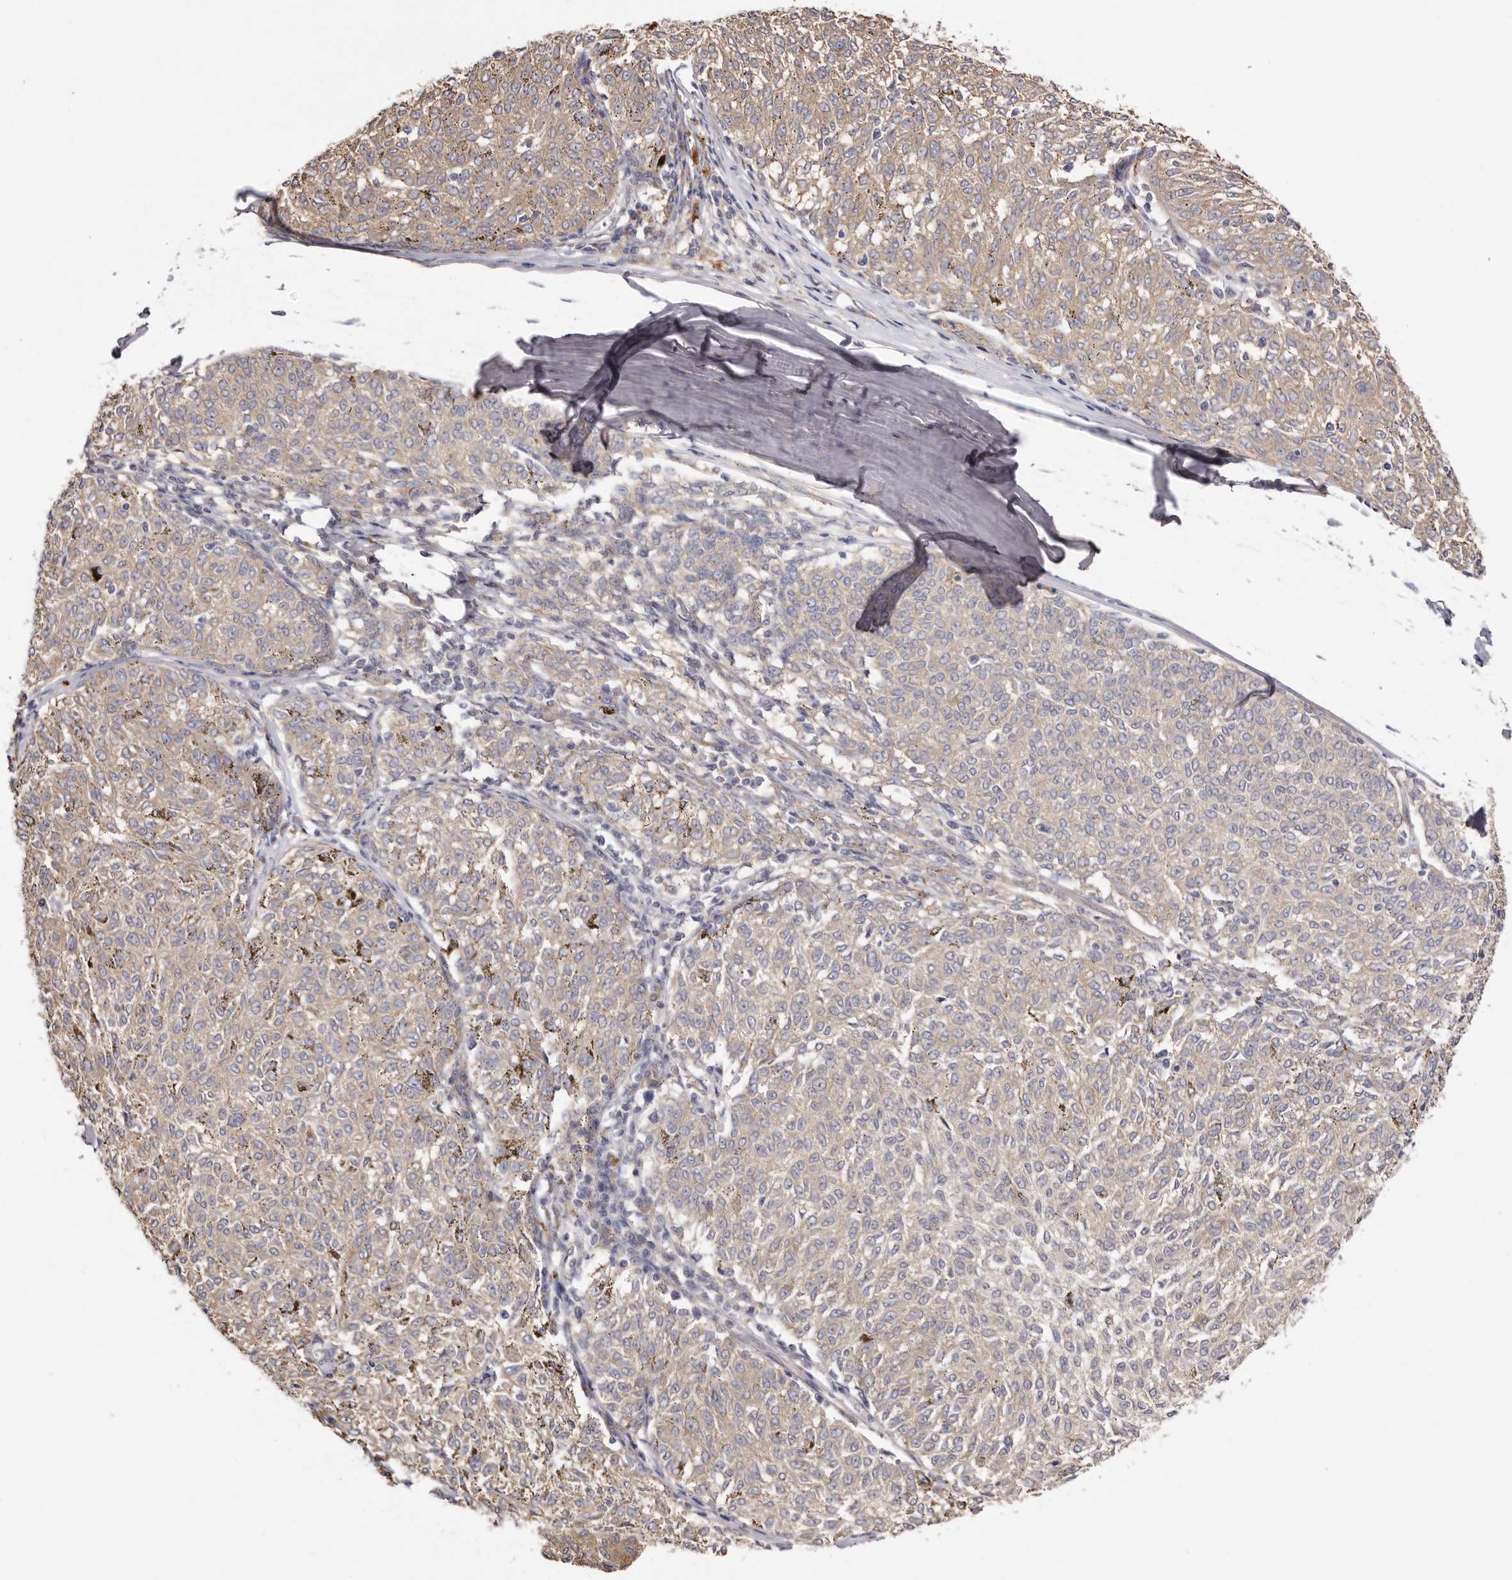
{"staining": {"intensity": "negative", "quantity": "none", "location": "none"}, "tissue": "melanoma", "cell_type": "Tumor cells", "image_type": "cancer", "snomed": [{"axis": "morphology", "description": "Malignant melanoma, NOS"}, {"axis": "topography", "description": "Skin"}], "caption": "Micrograph shows no protein positivity in tumor cells of malignant melanoma tissue. (Brightfield microscopy of DAB (3,3'-diaminobenzidine) immunohistochemistry (IHC) at high magnification).", "gene": "FAM167B", "patient": {"sex": "female", "age": 72}}